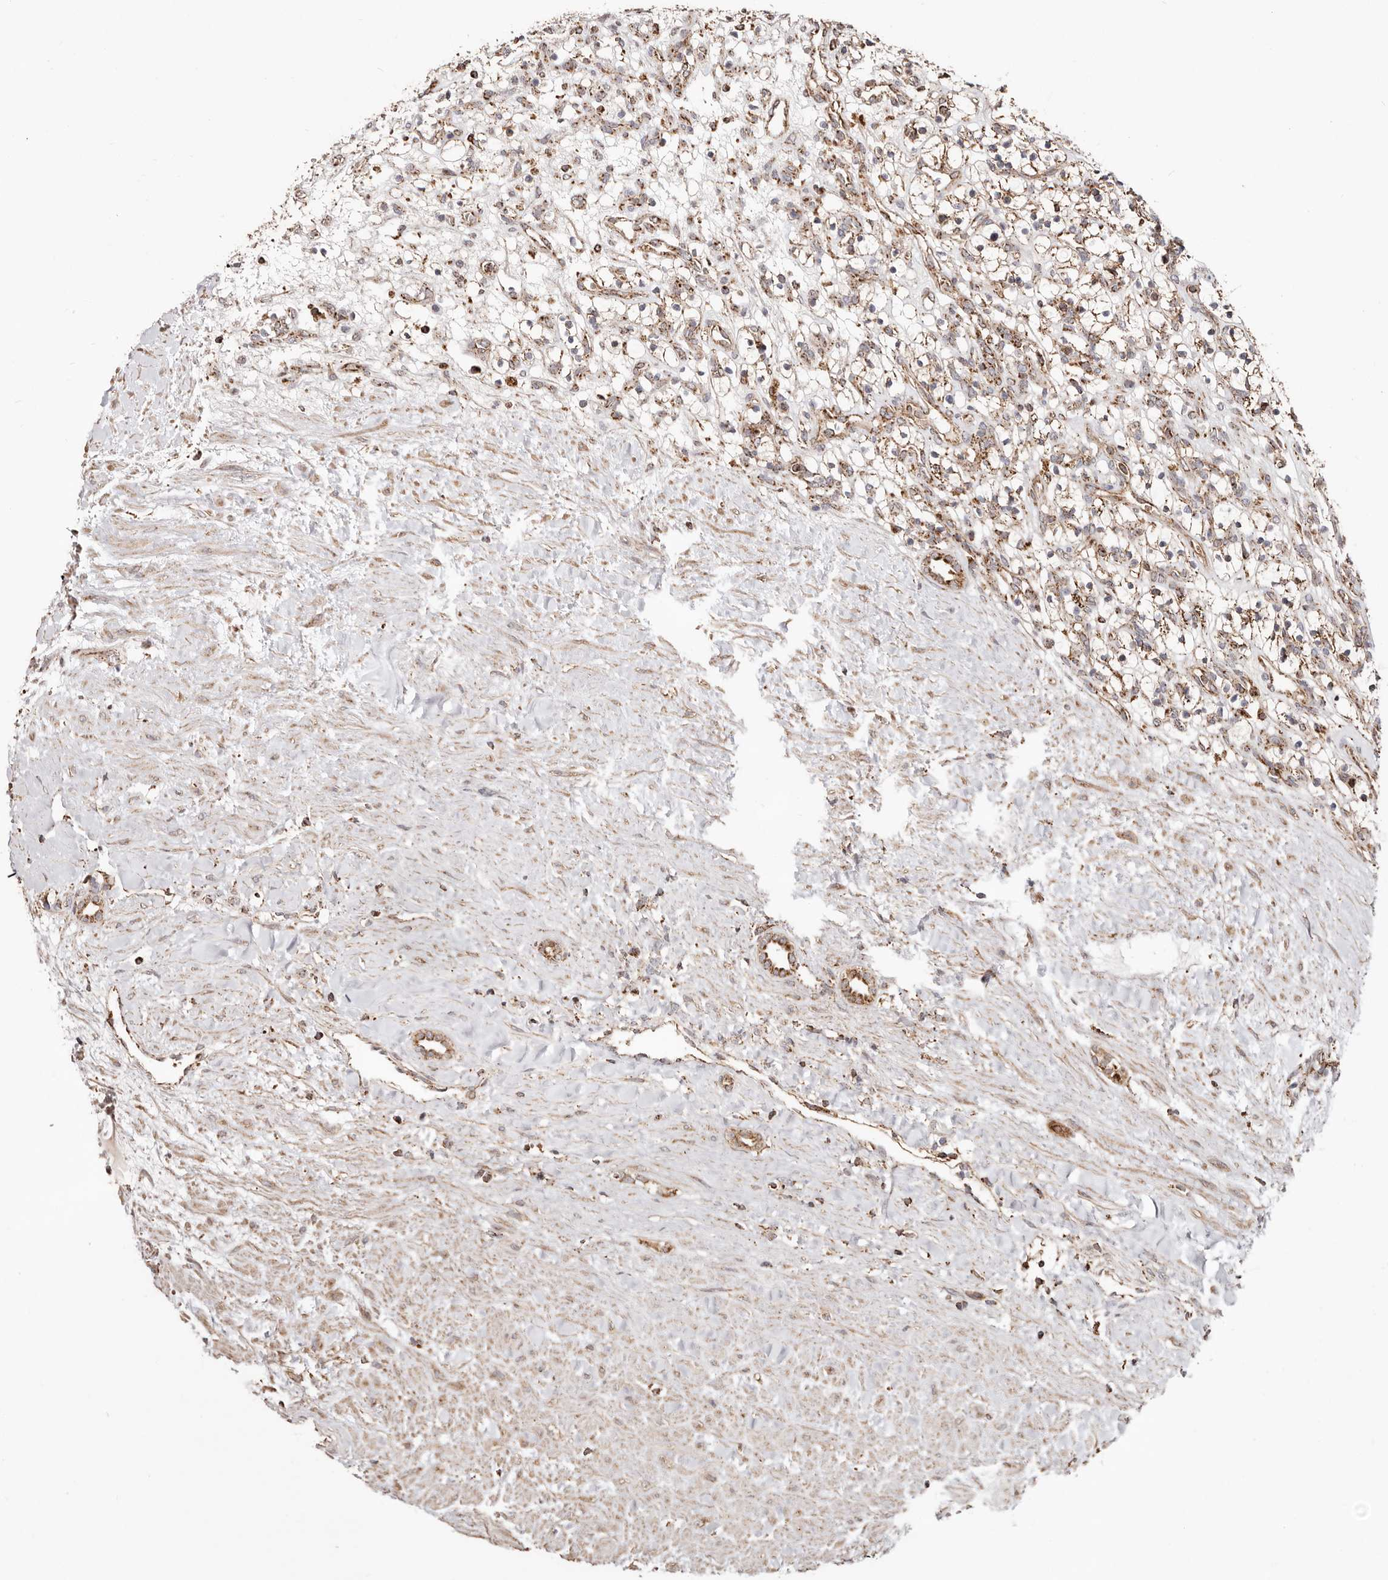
{"staining": {"intensity": "moderate", "quantity": ">75%", "location": "cytoplasmic/membranous"}, "tissue": "renal cancer", "cell_type": "Tumor cells", "image_type": "cancer", "snomed": [{"axis": "morphology", "description": "Adenocarcinoma, NOS"}, {"axis": "topography", "description": "Kidney"}], "caption": "A medium amount of moderate cytoplasmic/membranous positivity is present in approximately >75% of tumor cells in renal cancer tissue. (DAB (3,3'-diaminobenzidine) IHC with brightfield microscopy, high magnification).", "gene": "PRKACB", "patient": {"sex": "female", "age": 57}}